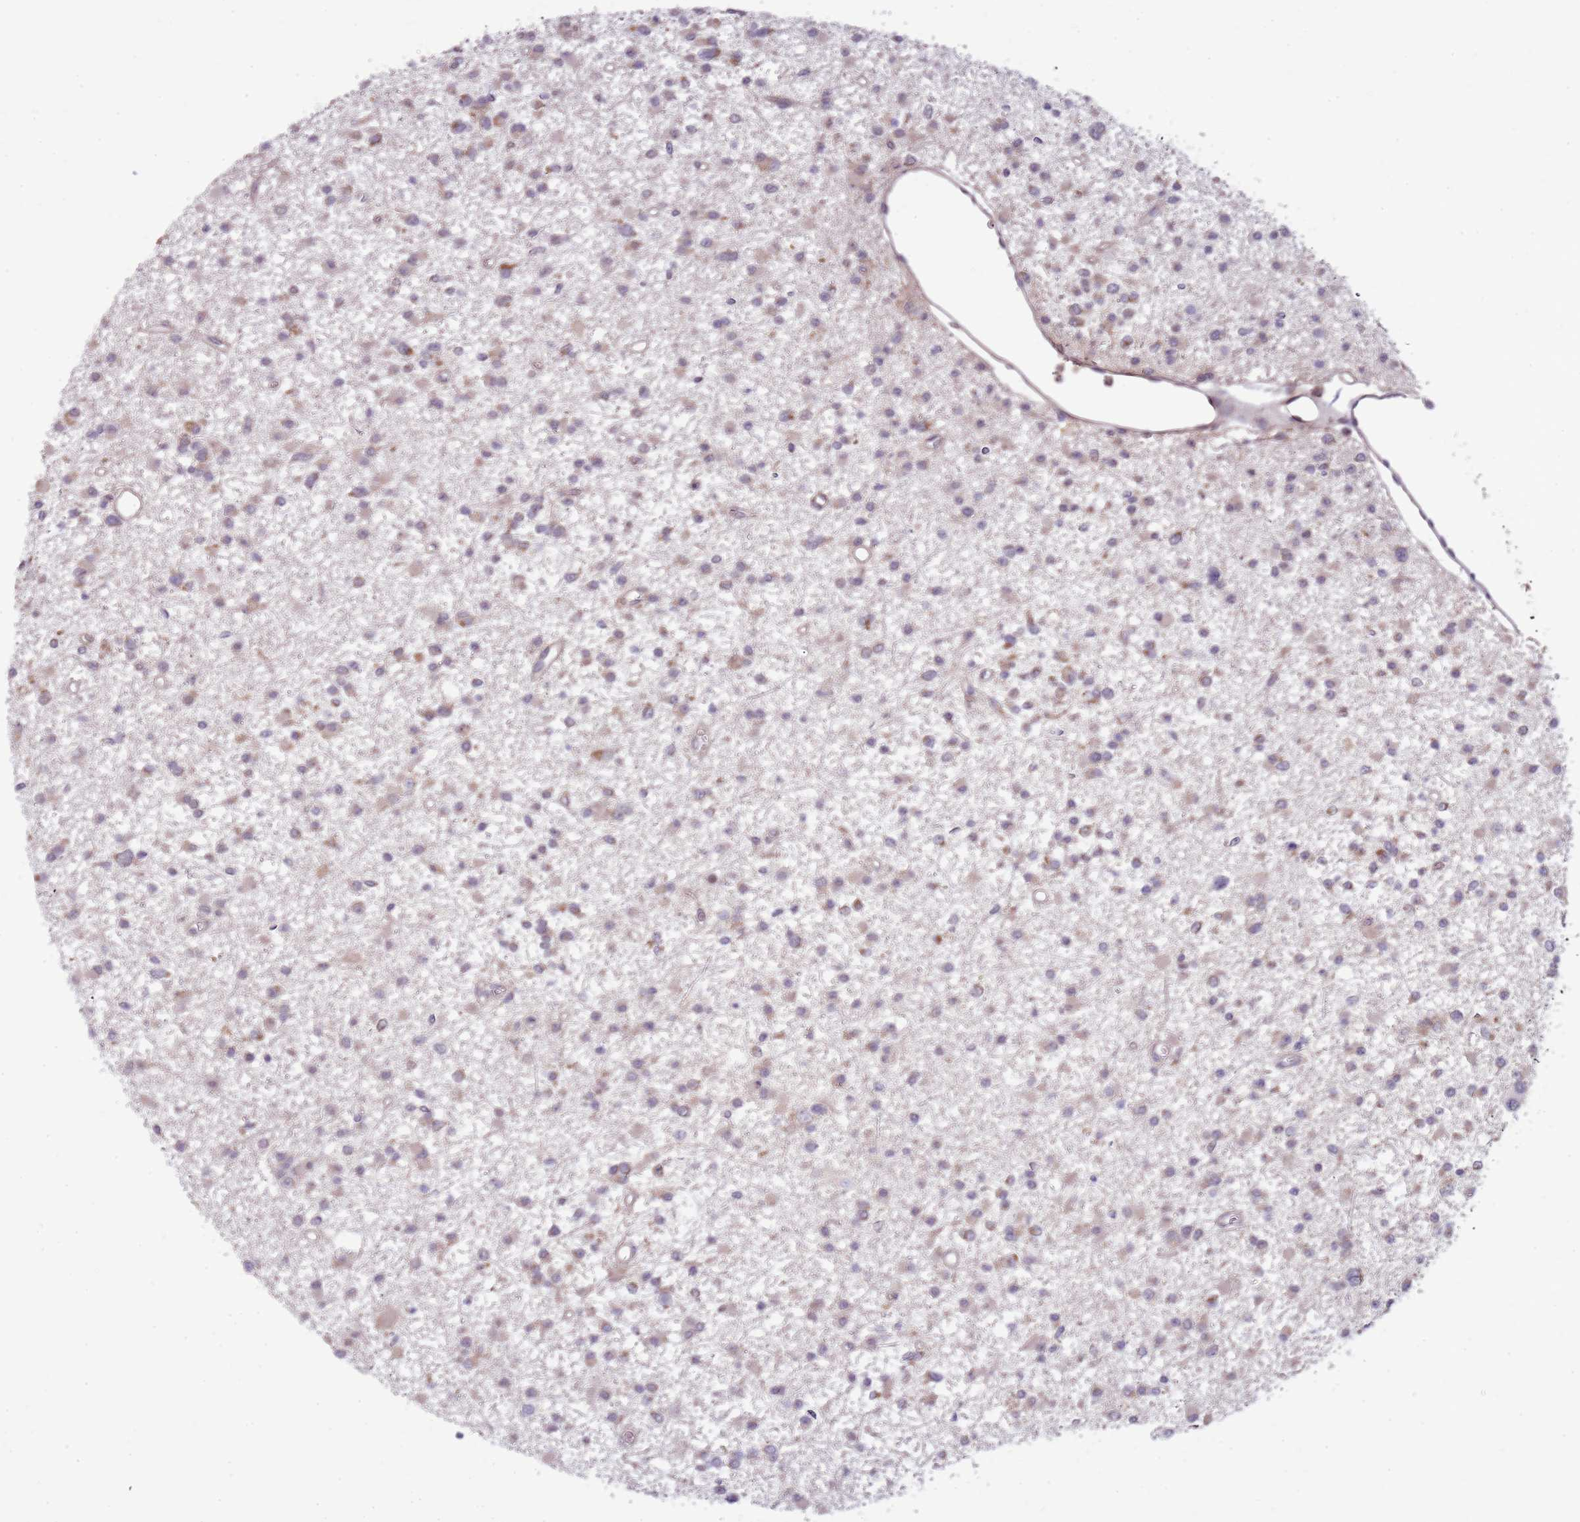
{"staining": {"intensity": "moderate", "quantity": "<25%", "location": "cytoplasmic/membranous"}, "tissue": "glioma", "cell_type": "Tumor cells", "image_type": "cancer", "snomed": [{"axis": "morphology", "description": "Glioma, malignant, Low grade"}, {"axis": "topography", "description": "Brain"}], "caption": "Immunohistochemical staining of human glioma reveals moderate cytoplasmic/membranous protein staining in about <25% of tumor cells.", "gene": "RNF181", "patient": {"sex": "female", "age": 22}}